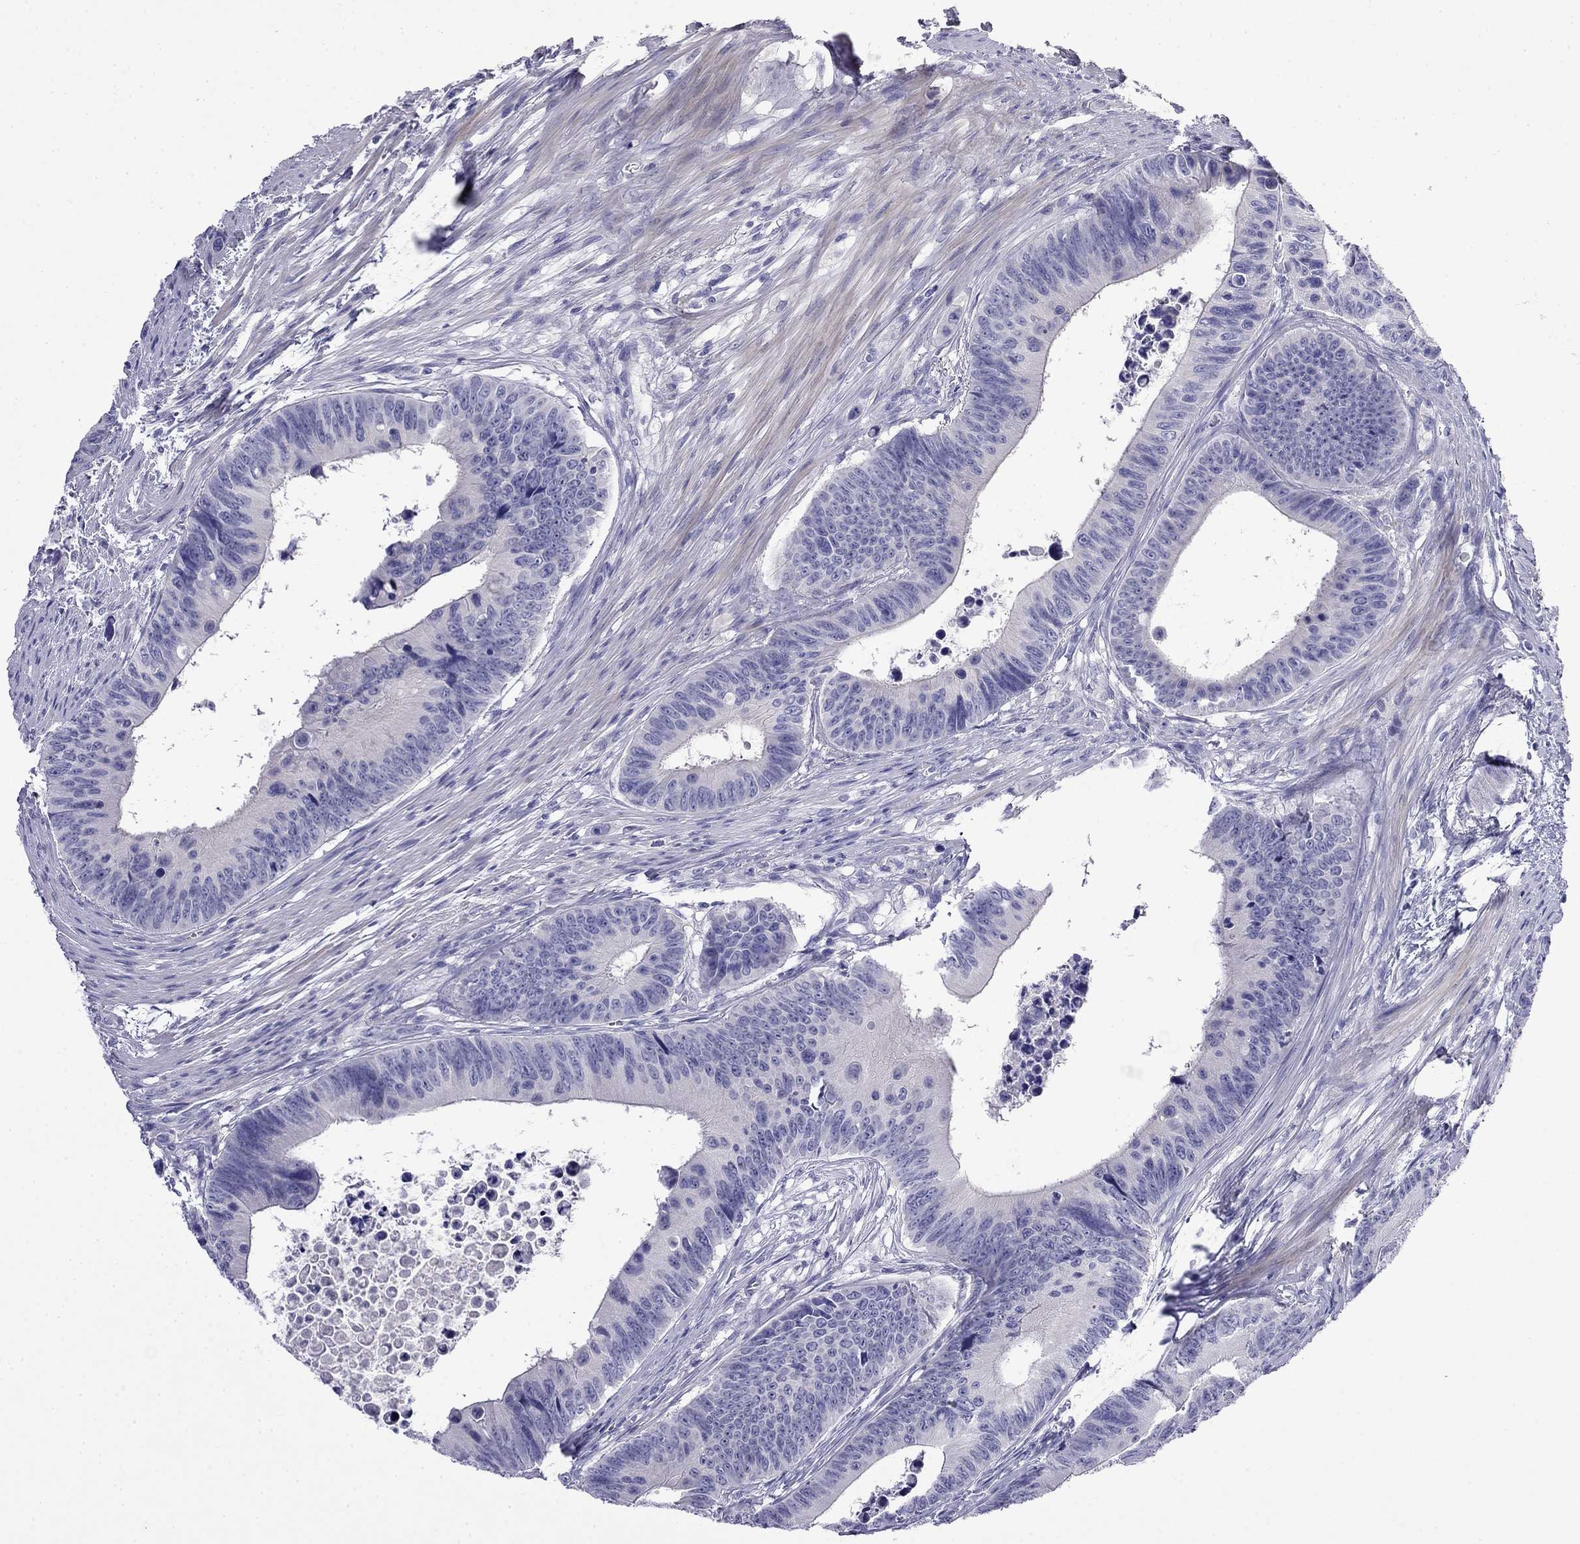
{"staining": {"intensity": "negative", "quantity": "none", "location": "none"}, "tissue": "colorectal cancer", "cell_type": "Tumor cells", "image_type": "cancer", "snomed": [{"axis": "morphology", "description": "Adenocarcinoma, NOS"}, {"axis": "topography", "description": "Colon"}], "caption": "Colorectal cancer stained for a protein using immunohistochemistry (IHC) shows no expression tumor cells.", "gene": "MYO15A", "patient": {"sex": "female", "age": 87}}